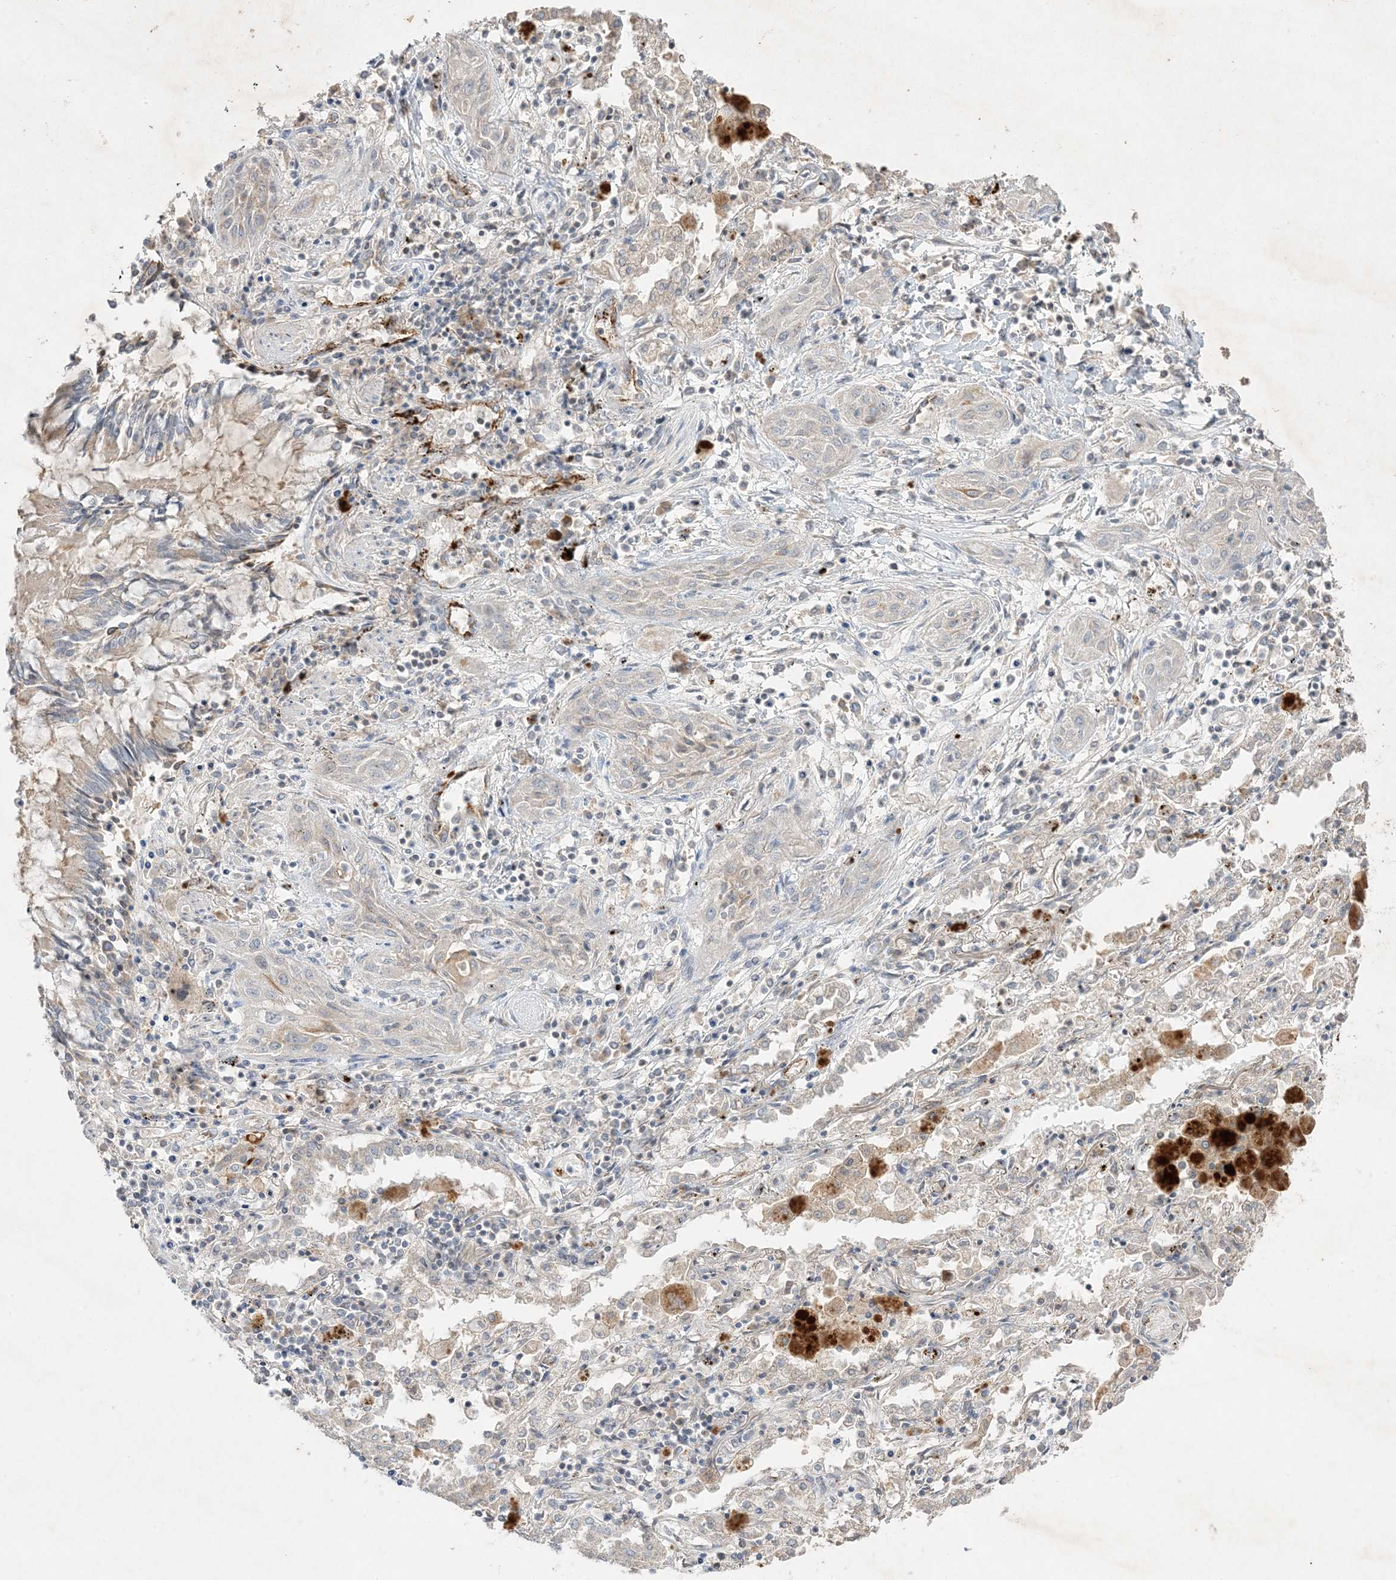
{"staining": {"intensity": "negative", "quantity": "none", "location": "none"}, "tissue": "lung cancer", "cell_type": "Tumor cells", "image_type": "cancer", "snomed": [{"axis": "morphology", "description": "Squamous cell carcinoma, NOS"}, {"axis": "topography", "description": "Lung"}], "caption": "High magnification brightfield microscopy of lung cancer (squamous cell carcinoma) stained with DAB (brown) and counterstained with hematoxylin (blue): tumor cells show no significant expression.", "gene": "PRSS36", "patient": {"sex": "female", "age": 47}}